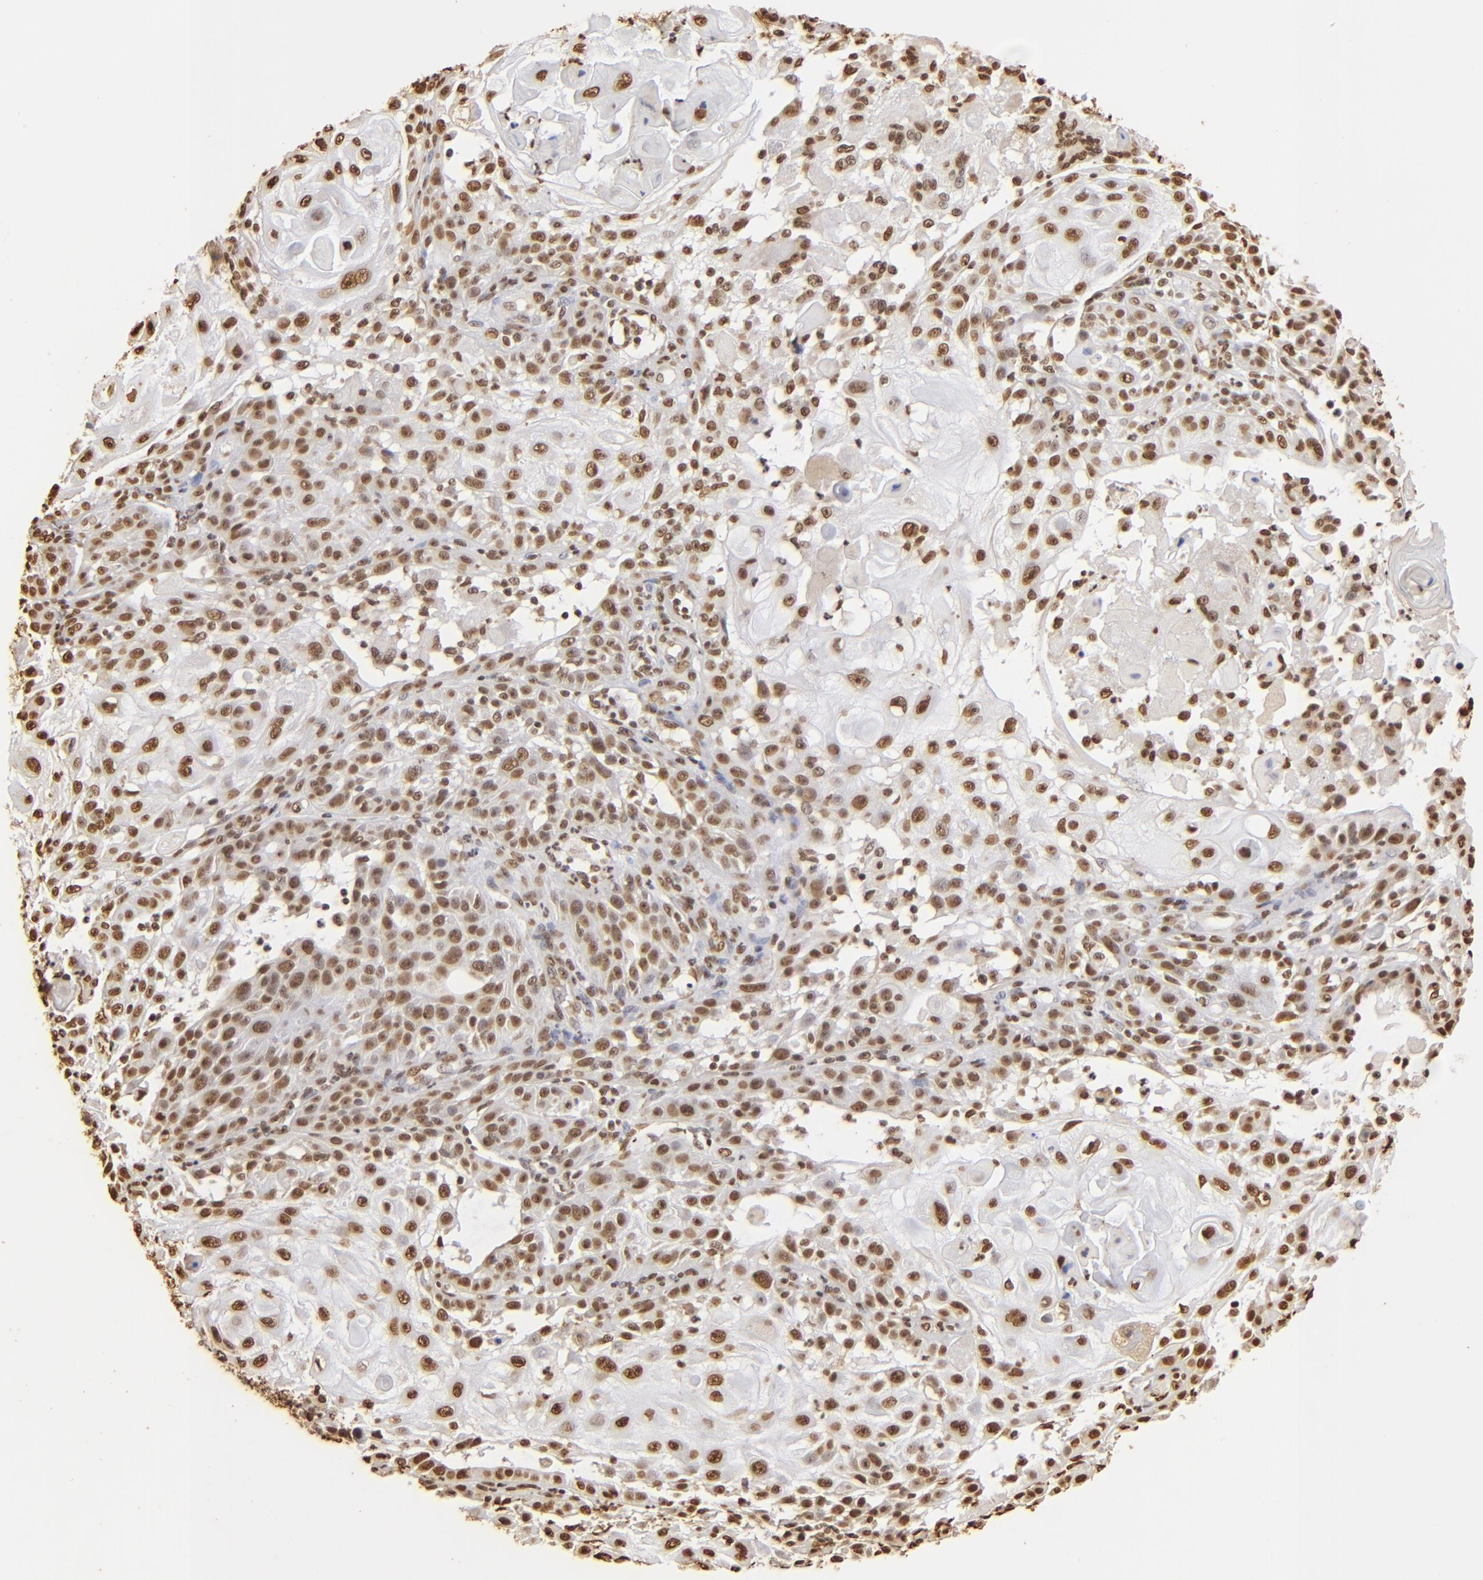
{"staining": {"intensity": "strong", "quantity": ">75%", "location": "nuclear"}, "tissue": "skin cancer", "cell_type": "Tumor cells", "image_type": "cancer", "snomed": [{"axis": "morphology", "description": "Squamous cell carcinoma, NOS"}, {"axis": "topography", "description": "Skin"}], "caption": "The image displays staining of skin squamous cell carcinoma, revealing strong nuclear protein staining (brown color) within tumor cells.", "gene": "ILF3", "patient": {"sex": "female", "age": 89}}